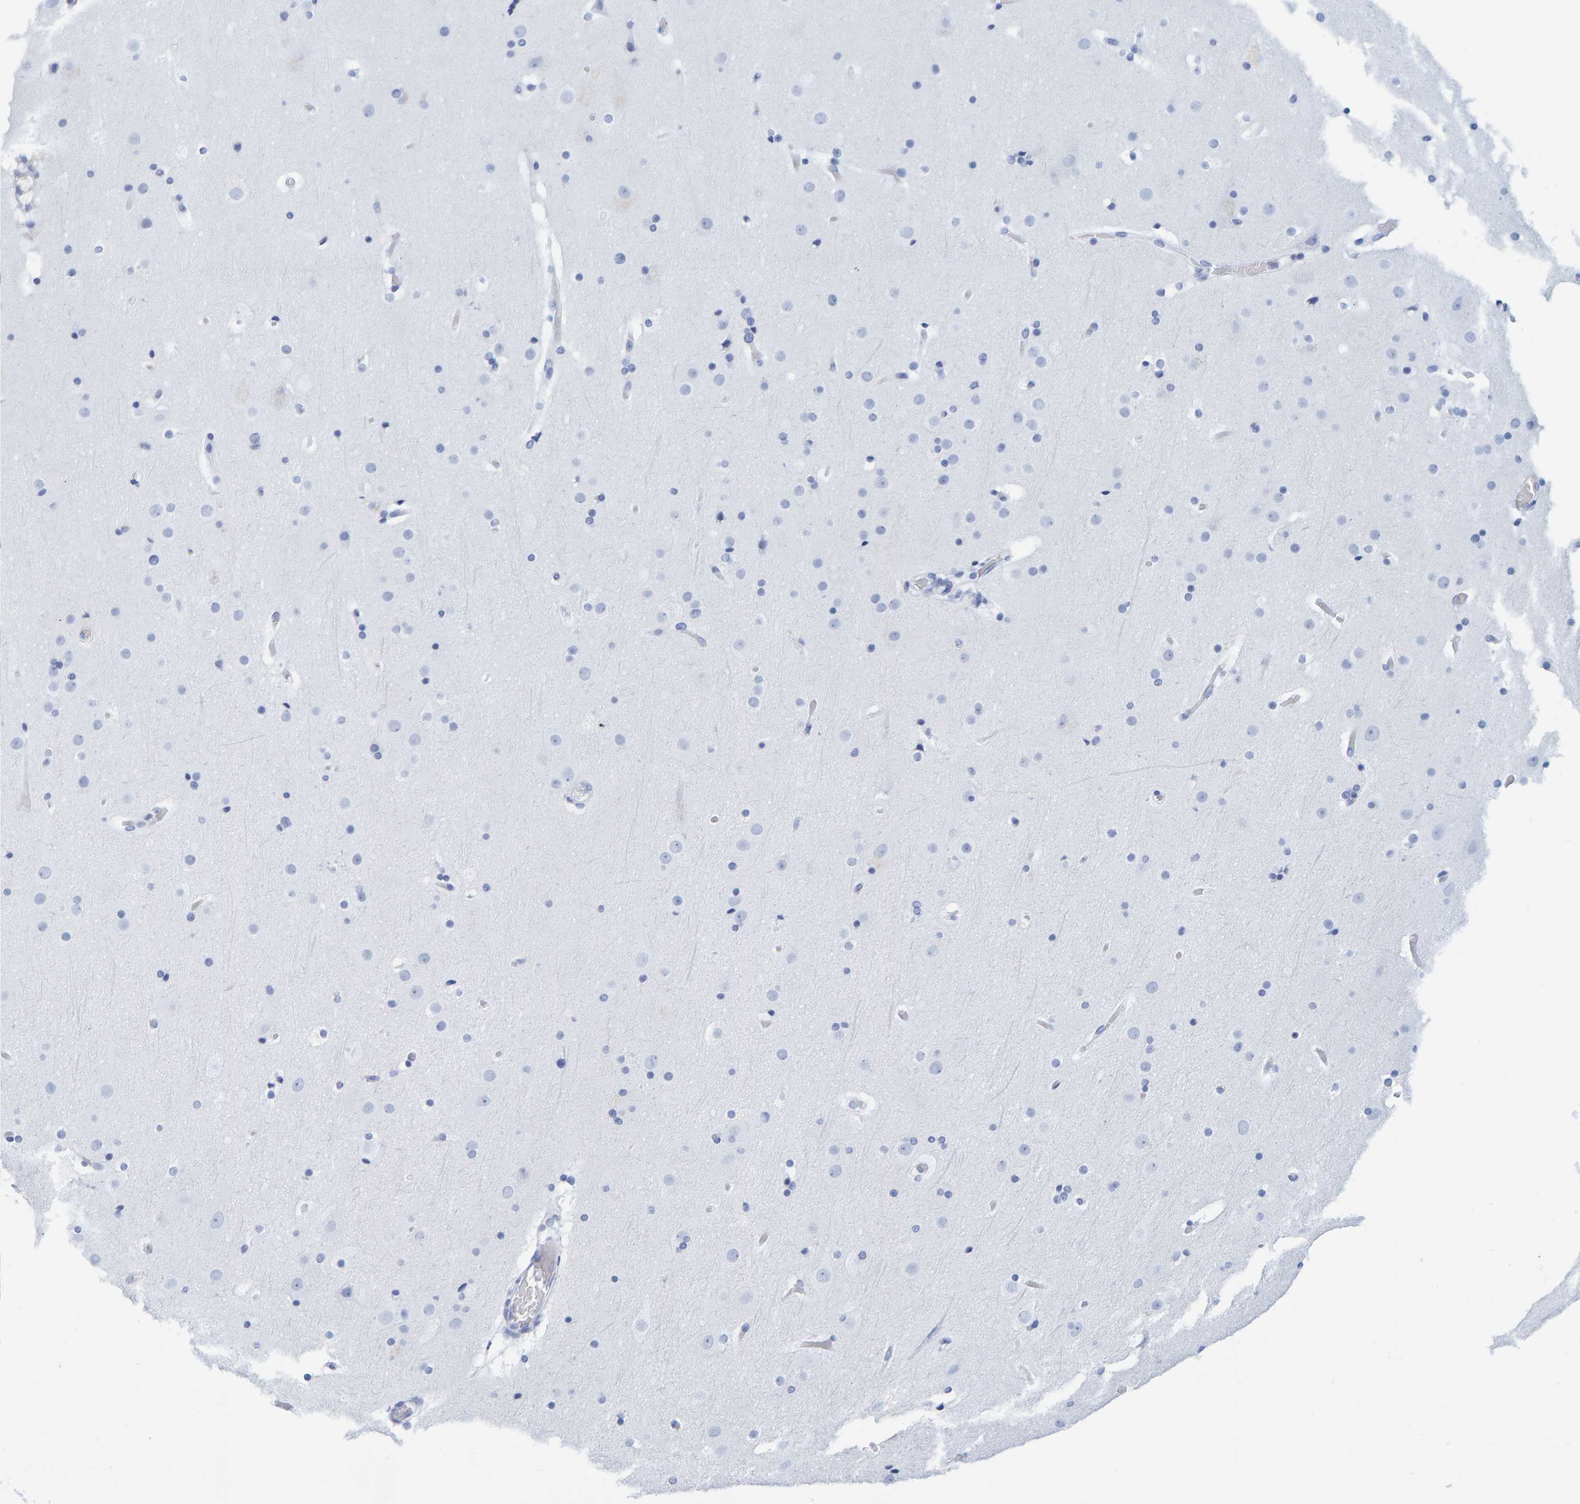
{"staining": {"intensity": "negative", "quantity": "none", "location": "none"}, "tissue": "cerebral cortex", "cell_type": "Endothelial cells", "image_type": "normal", "snomed": [{"axis": "morphology", "description": "Normal tissue, NOS"}, {"axis": "topography", "description": "Cerebral cortex"}], "caption": "DAB (3,3'-diaminobenzidine) immunohistochemical staining of benign cerebral cortex displays no significant positivity in endothelial cells.", "gene": "SFTPC", "patient": {"sex": "male", "age": 57}}